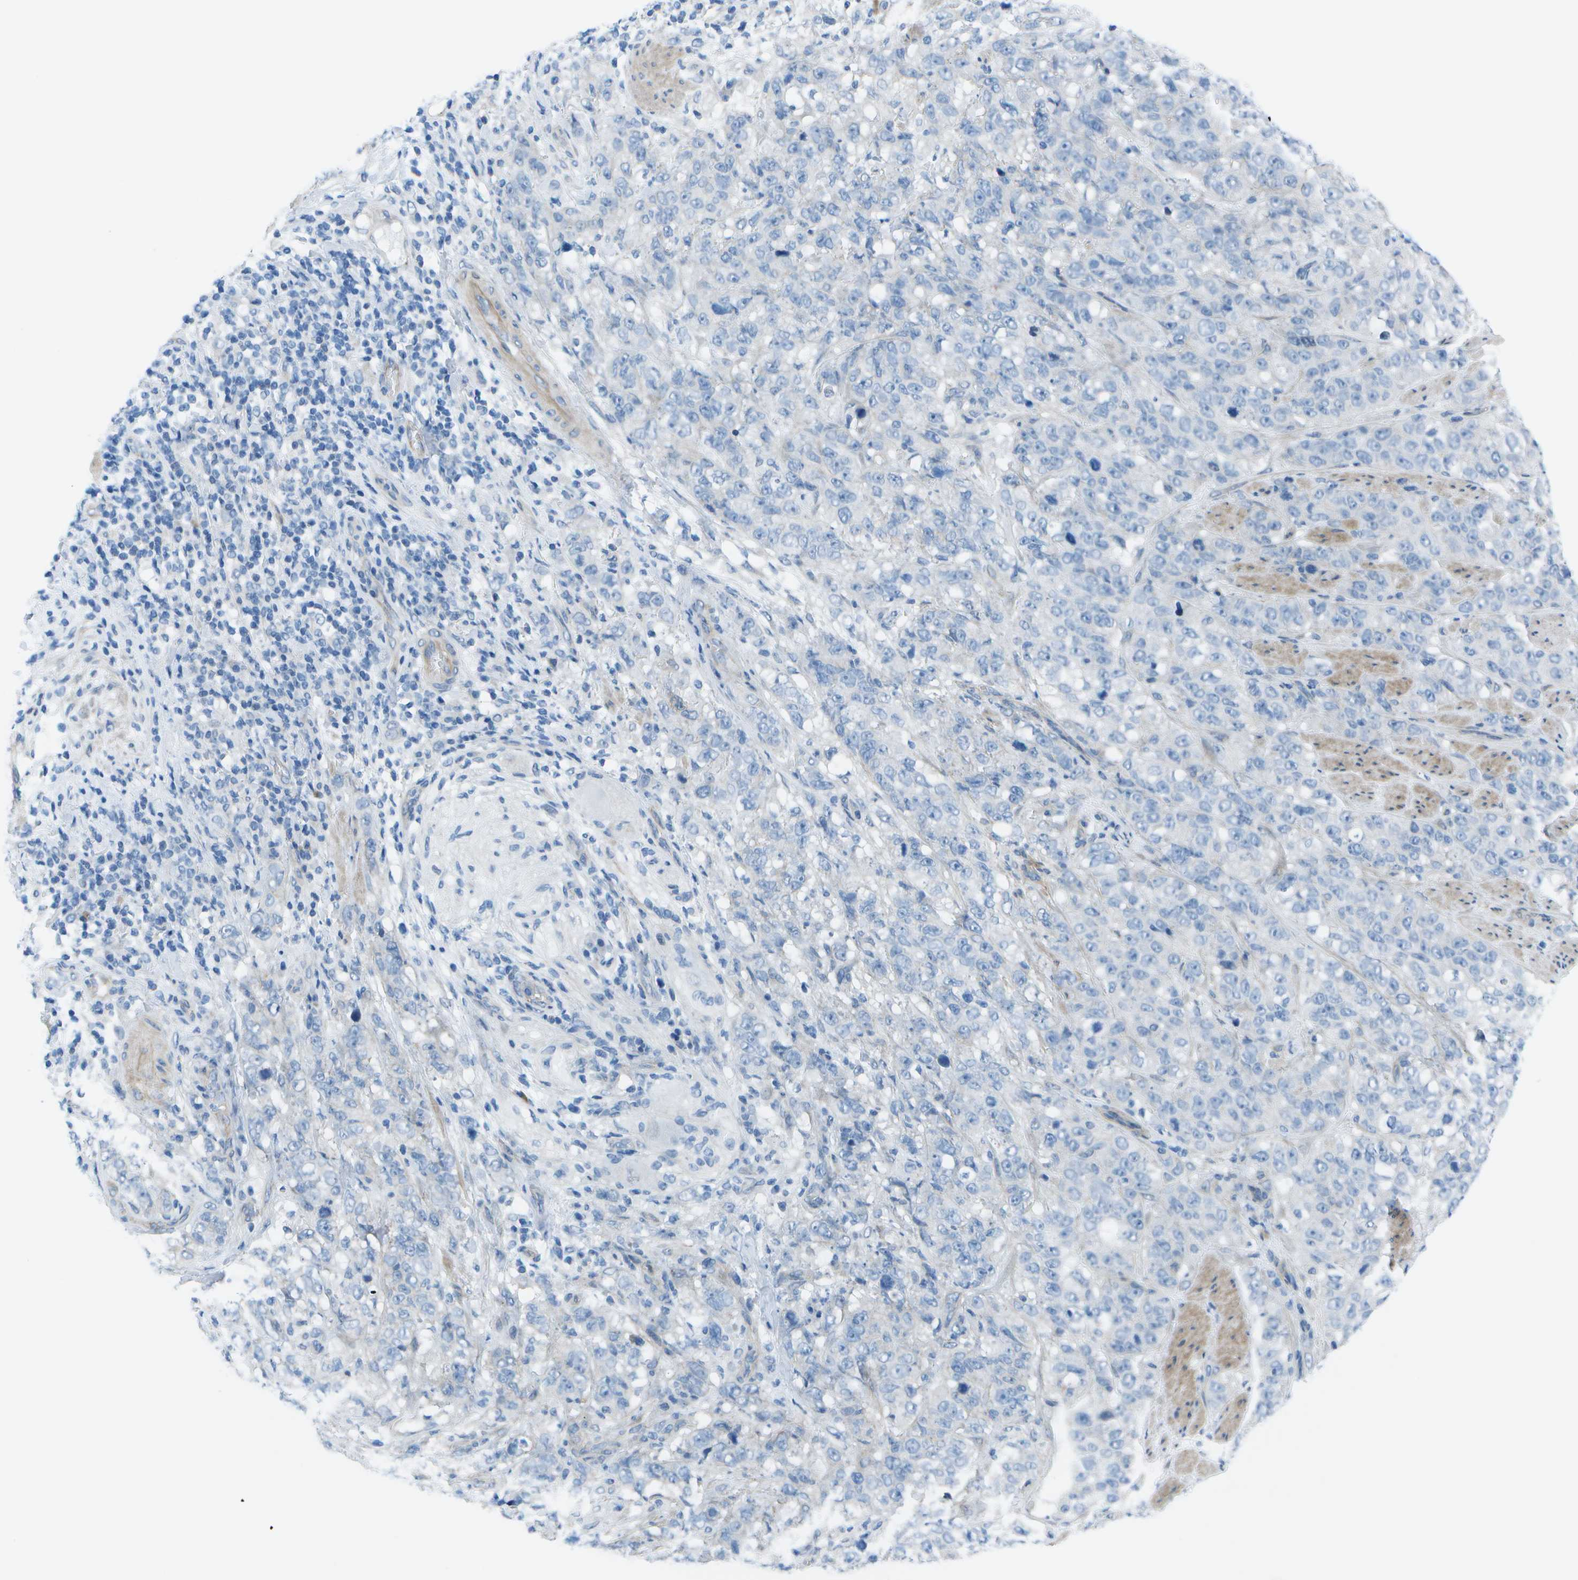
{"staining": {"intensity": "negative", "quantity": "none", "location": "none"}, "tissue": "stomach cancer", "cell_type": "Tumor cells", "image_type": "cancer", "snomed": [{"axis": "morphology", "description": "Adenocarcinoma, NOS"}, {"axis": "topography", "description": "Stomach"}], "caption": "Immunohistochemical staining of human stomach cancer exhibits no significant staining in tumor cells.", "gene": "SORBS3", "patient": {"sex": "male", "age": 48}}